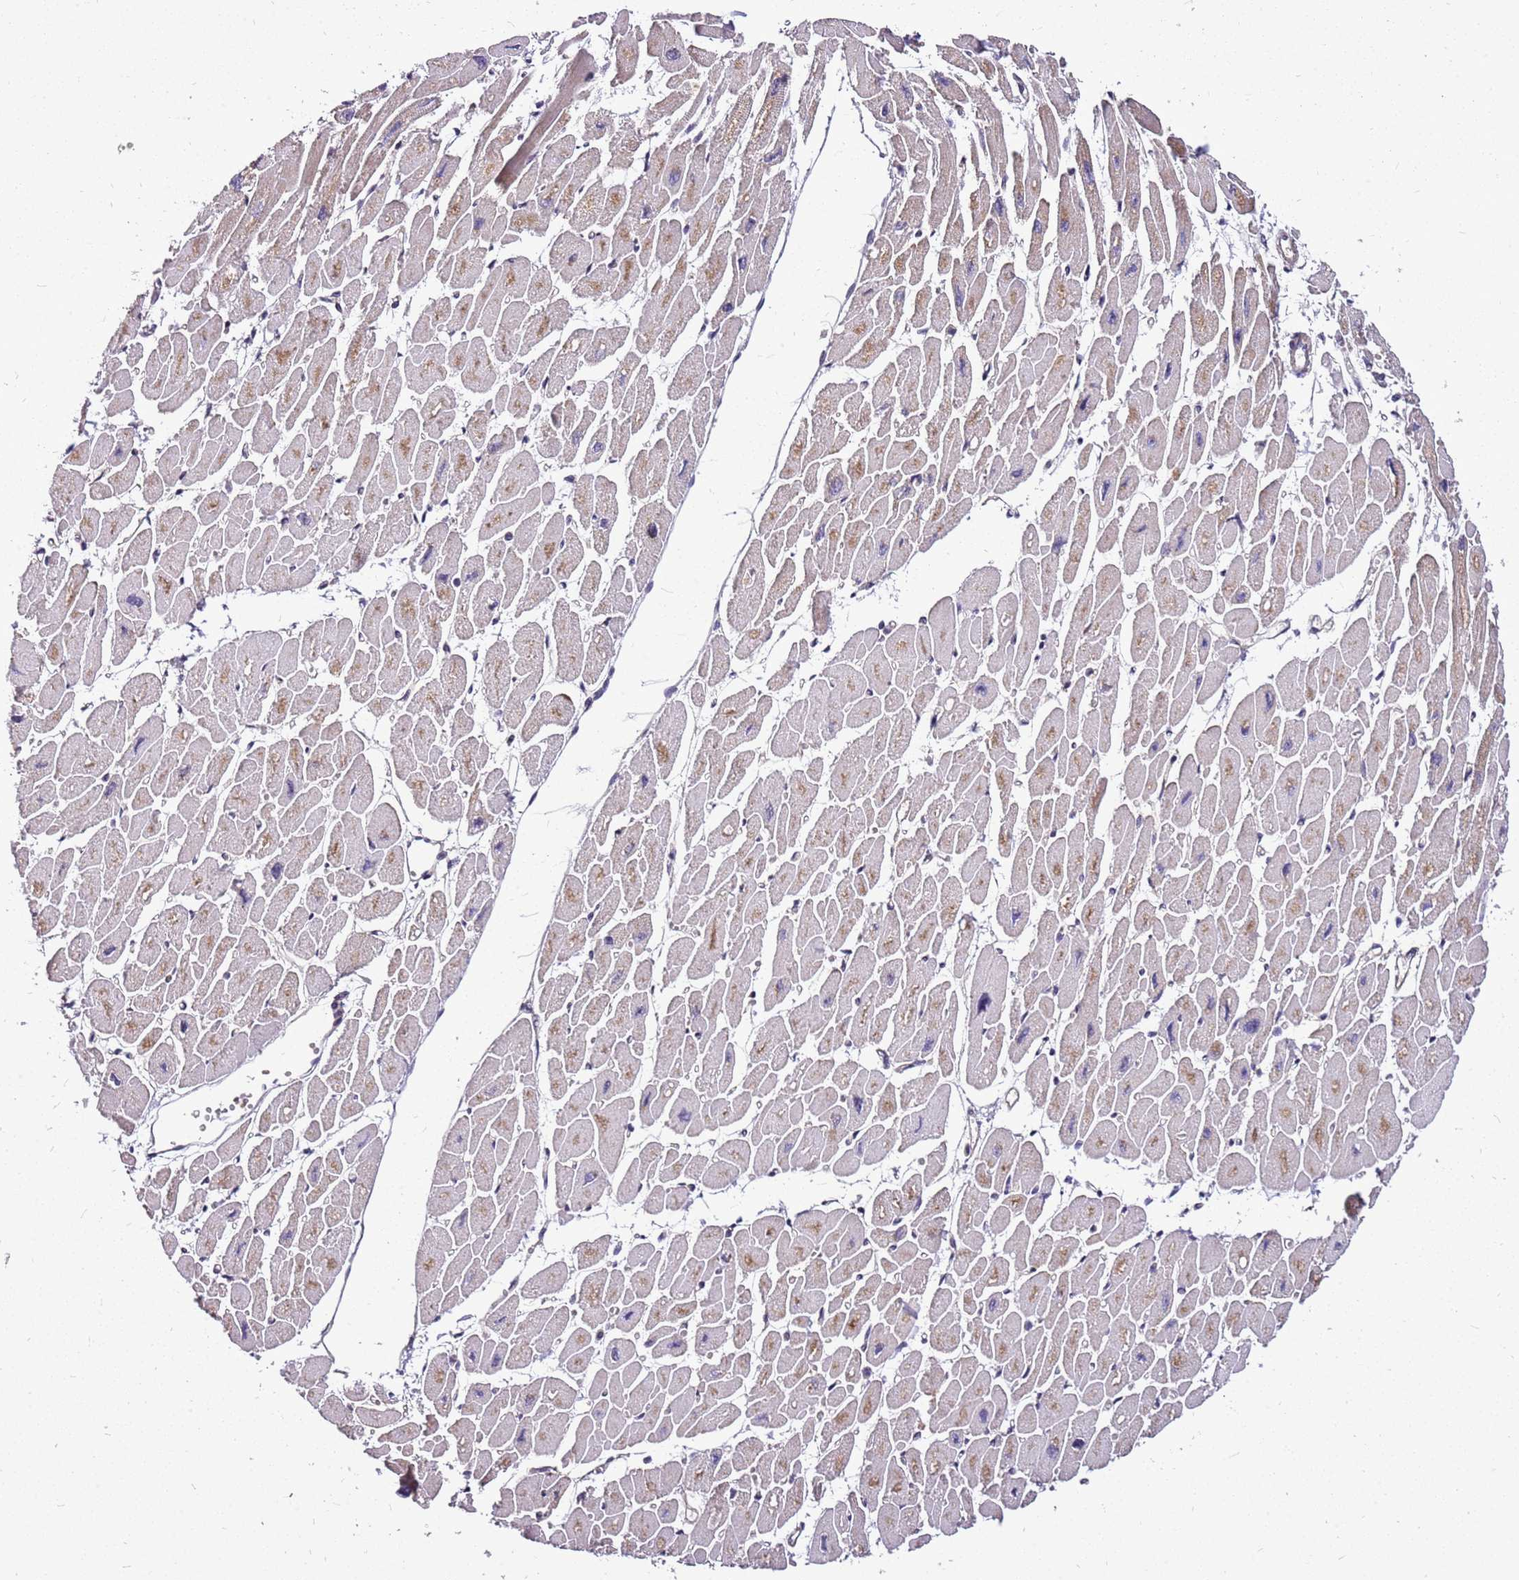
{"staining": {"intensity": "moderate", "quantity": "25%-75%", "location": "cytoplasmic/membranous"}, "tissue": "heart muscle", "cell_type": "Cardiomyocytes", "image_type": "normal", "snomed": [{"axis": "morphology", "description": "Normal tissue, NOS"}, {"axis": "topography", "description": "Heart"}], "caption": "Protein expression analysis of normal heart muscle displays moderate cytoplasmic/membranous expression in about 25%-75% of cardiomyocytes. (Stains: DAB (3,3'-diaminobenzidine) in brown, nuclei in blue, Microscopy: brightfield microscopy at high magnification).", "gene": "CCDC166", "patient": {"sex": "female", "age": 54}}